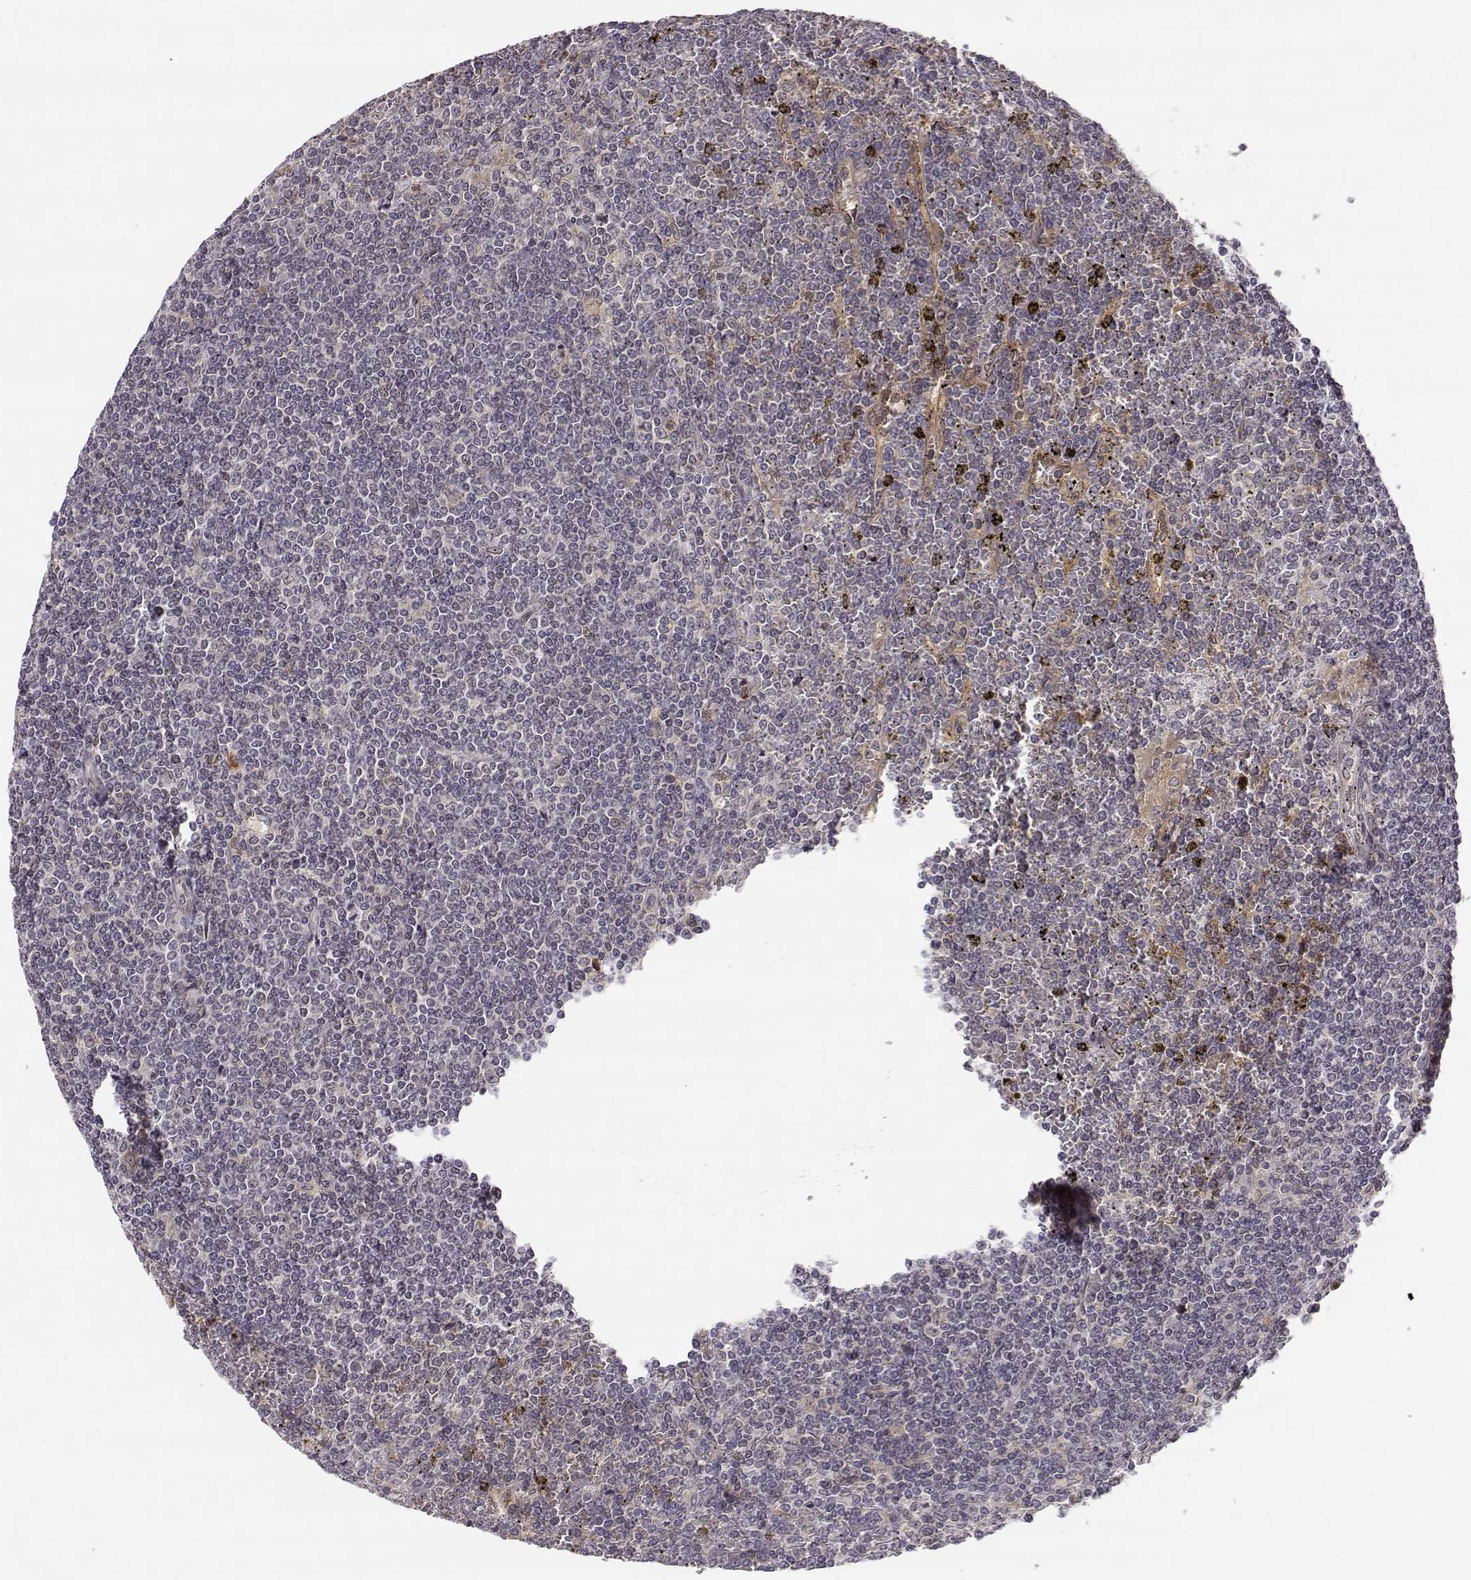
{"staining": {"intensity": "negative", "quantity": "none", "location": "none"}, "tissue": "lymphoma", "cell_type": "Tumor cells", "image_type": "cancer", "snomed": [{"axis": "morphology", "description": "Malignant lymphoma, non-Hodgkin's type, Low grade"}, {"axis": "topography", "description": "Spleen"}], "caption": "The histopathology image reveals no significant expression in tumor cells of lymphoma.", "gene": "ERGIC2", "patient": {"sex": "female", "age": 19}}